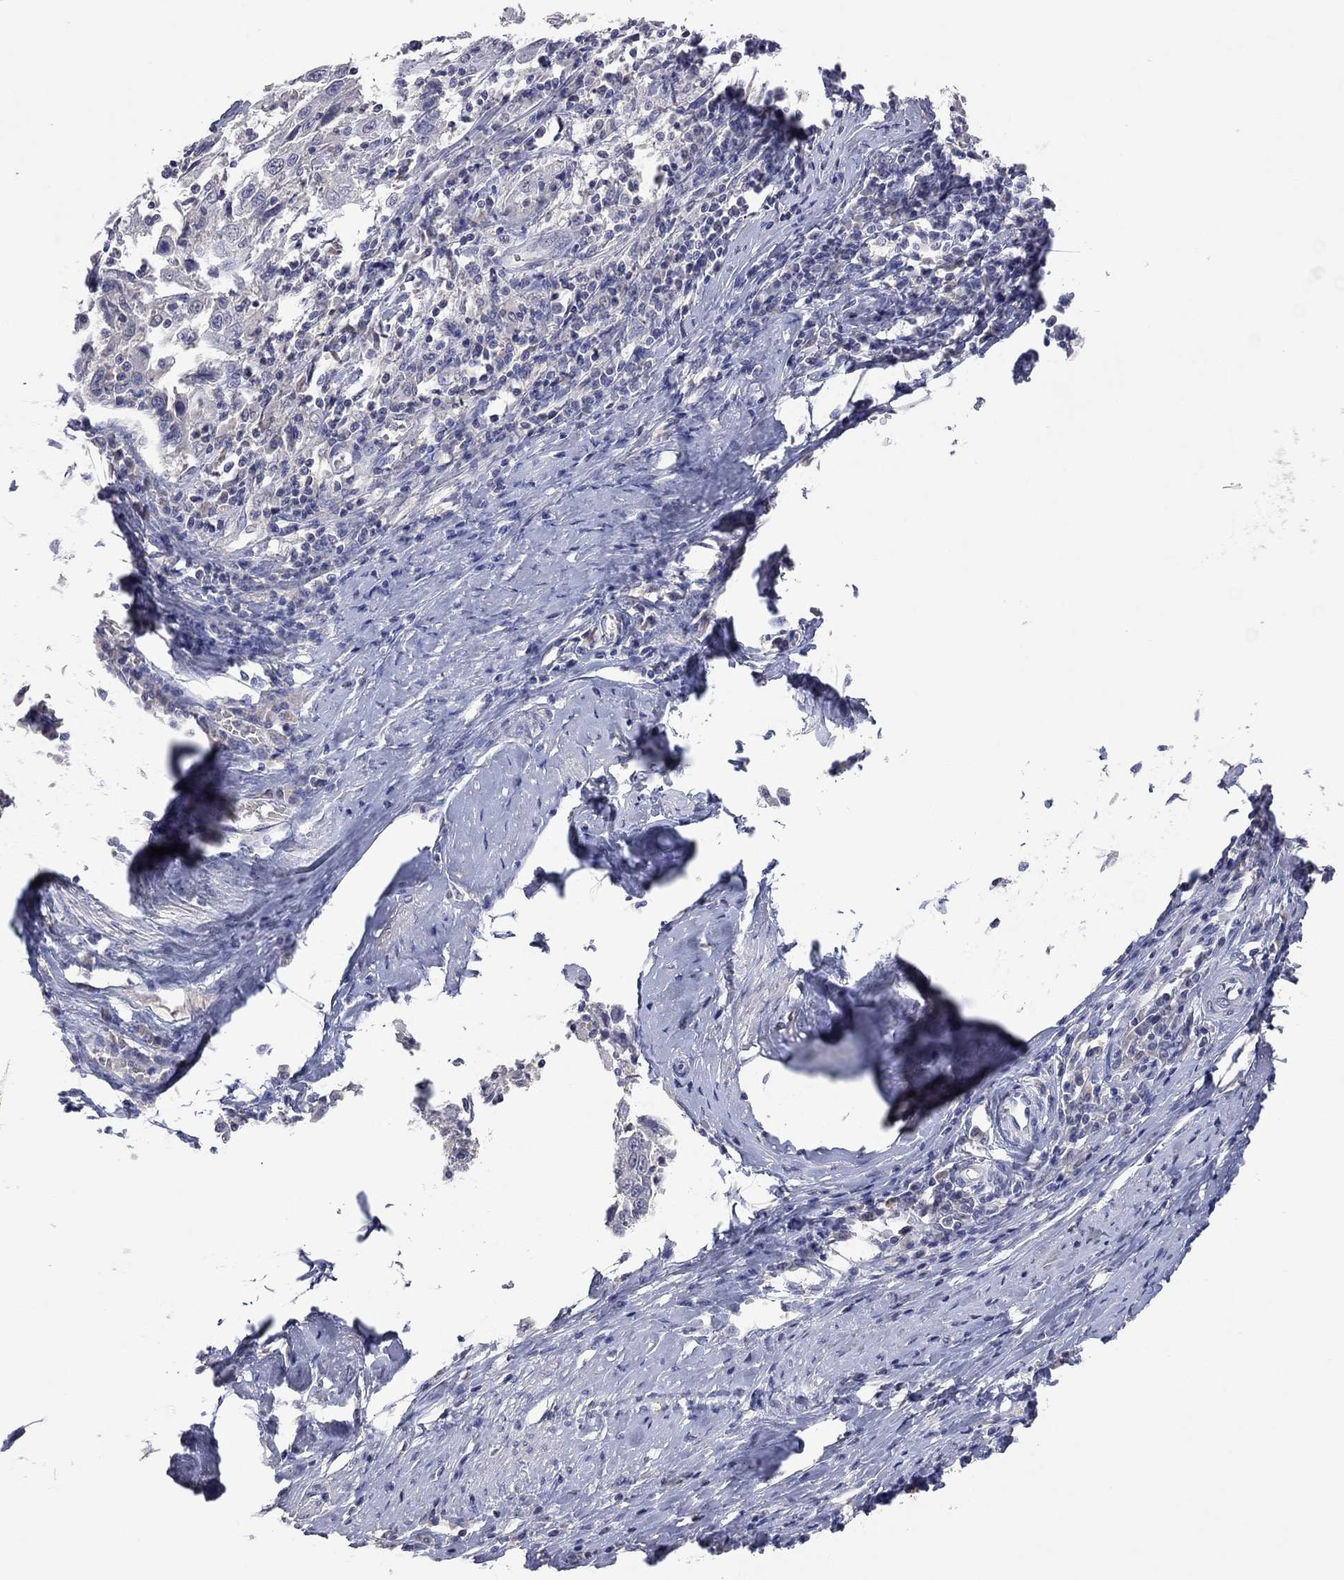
{"staining": {"intensity": "negative", "quantity": "none", "location": "none"}, "tissue": "cervical cancer", "cell_type": "Tumor cells", "image_type": "cancer", "snomed": [{"axis": "morphology", "description": "Squamous cell carcinoma, NOS"}, {"axis": "topography", "description": "Cervix"}], "caption": "Cervical cancer was stained to show a protein in brown. There is no significant positivity in tumor cells.", "gene": "MMP13", "patient": {"sex": "female", "age": 46}}